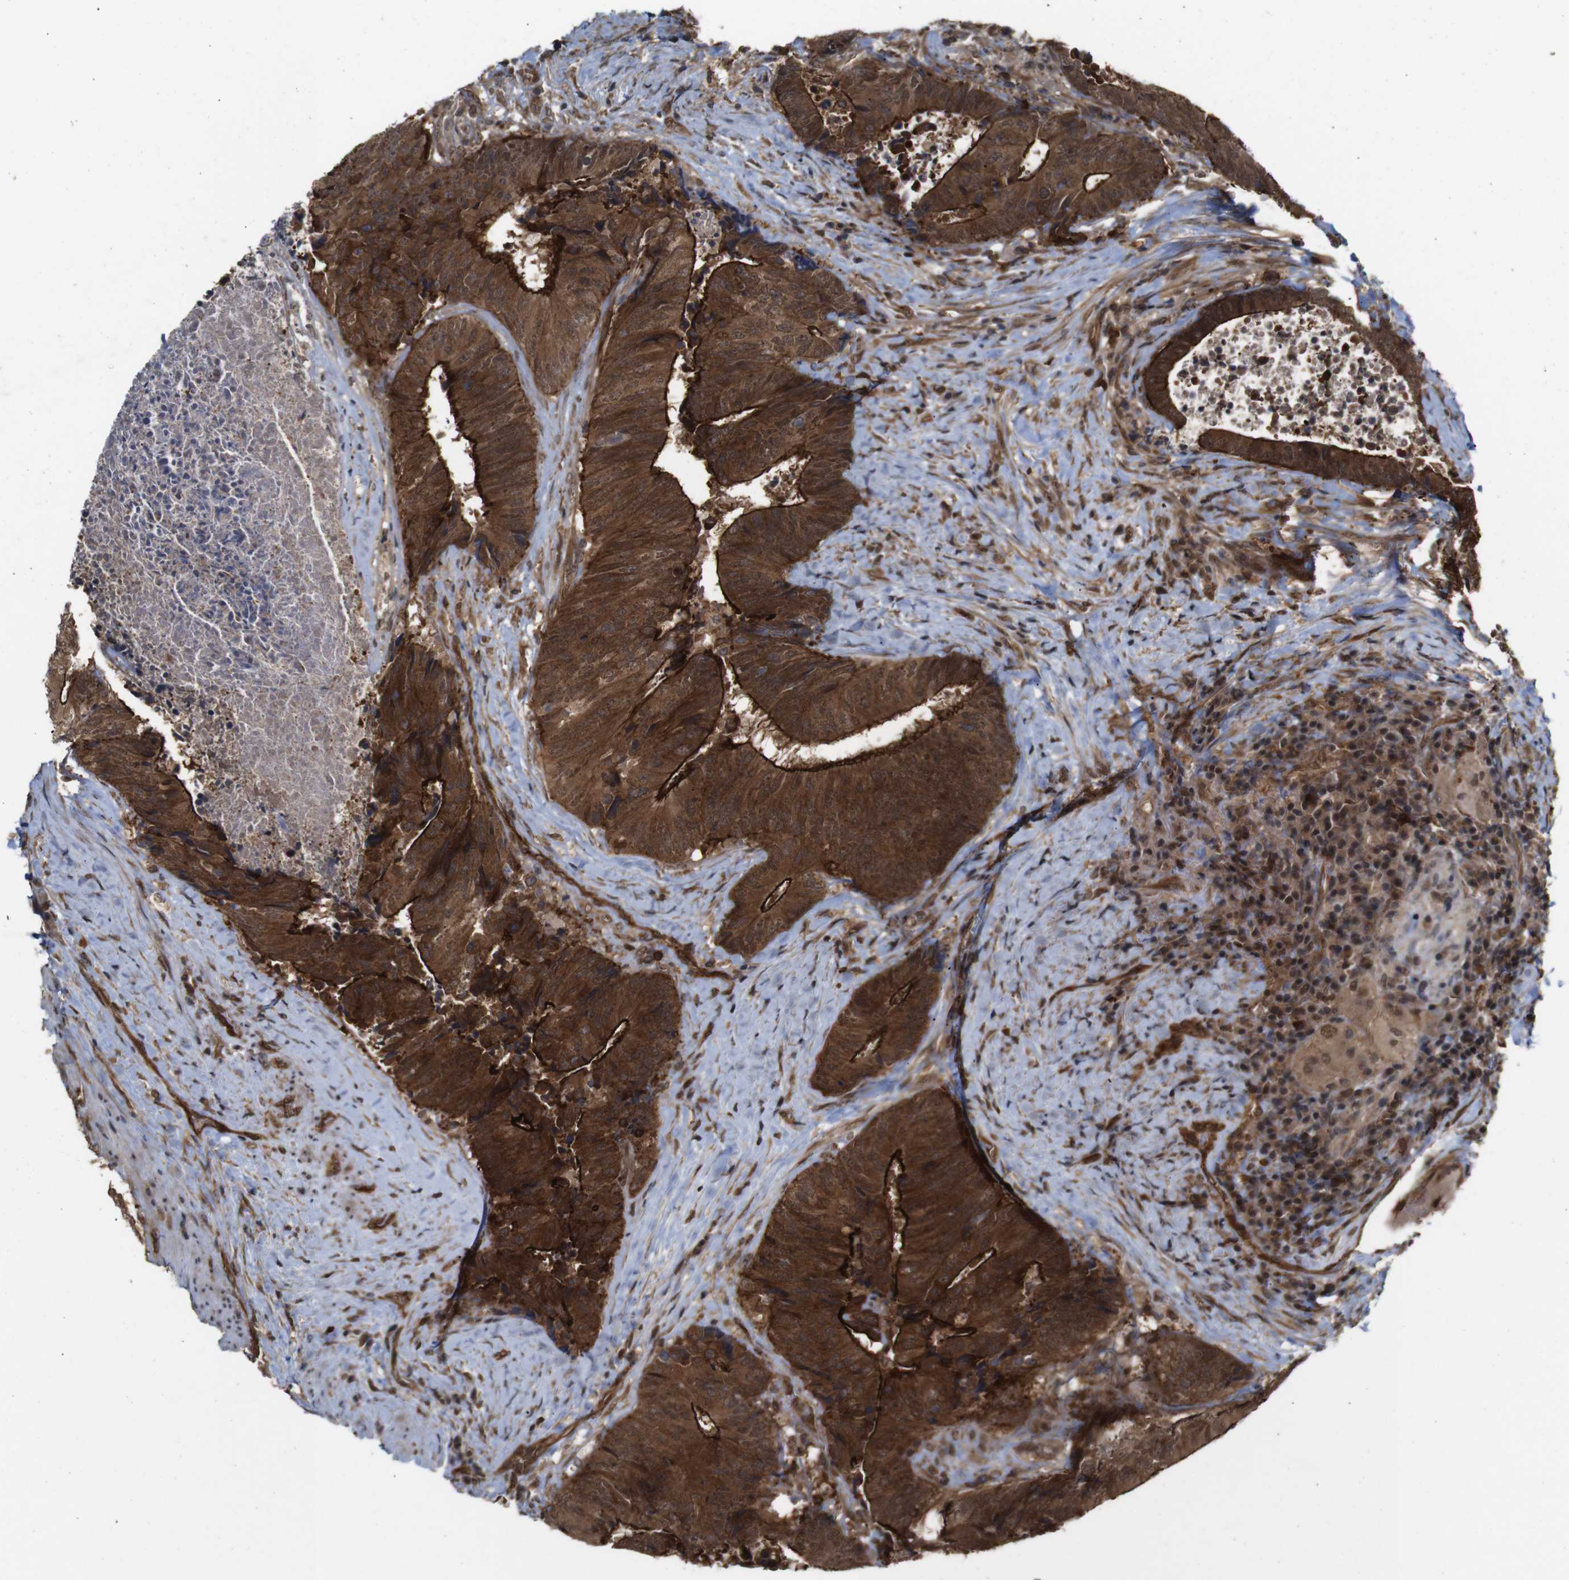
{"staining": {"intensity": "strong", "quantity": ">75%", "location": "cytoplasmic/membranous"}, "tissue": "colorectal cancer", "cell_type": "Tumor cells", "image_type": "cancer", "snomed": [{"axis": "morphology", "description": "Adenocarcinoma, NOS"}, {"axis": "topography", "description": "Rectum"}], "caption": "Colorectal adenocarcinoma stained with DAB immunohistochemistry reveals high levels of strong cytoplasmic/membranous expression in approximately >75% of tumor cells.", "gene": "NANOS1", "patient": {"sex": "male", "age": 72}}